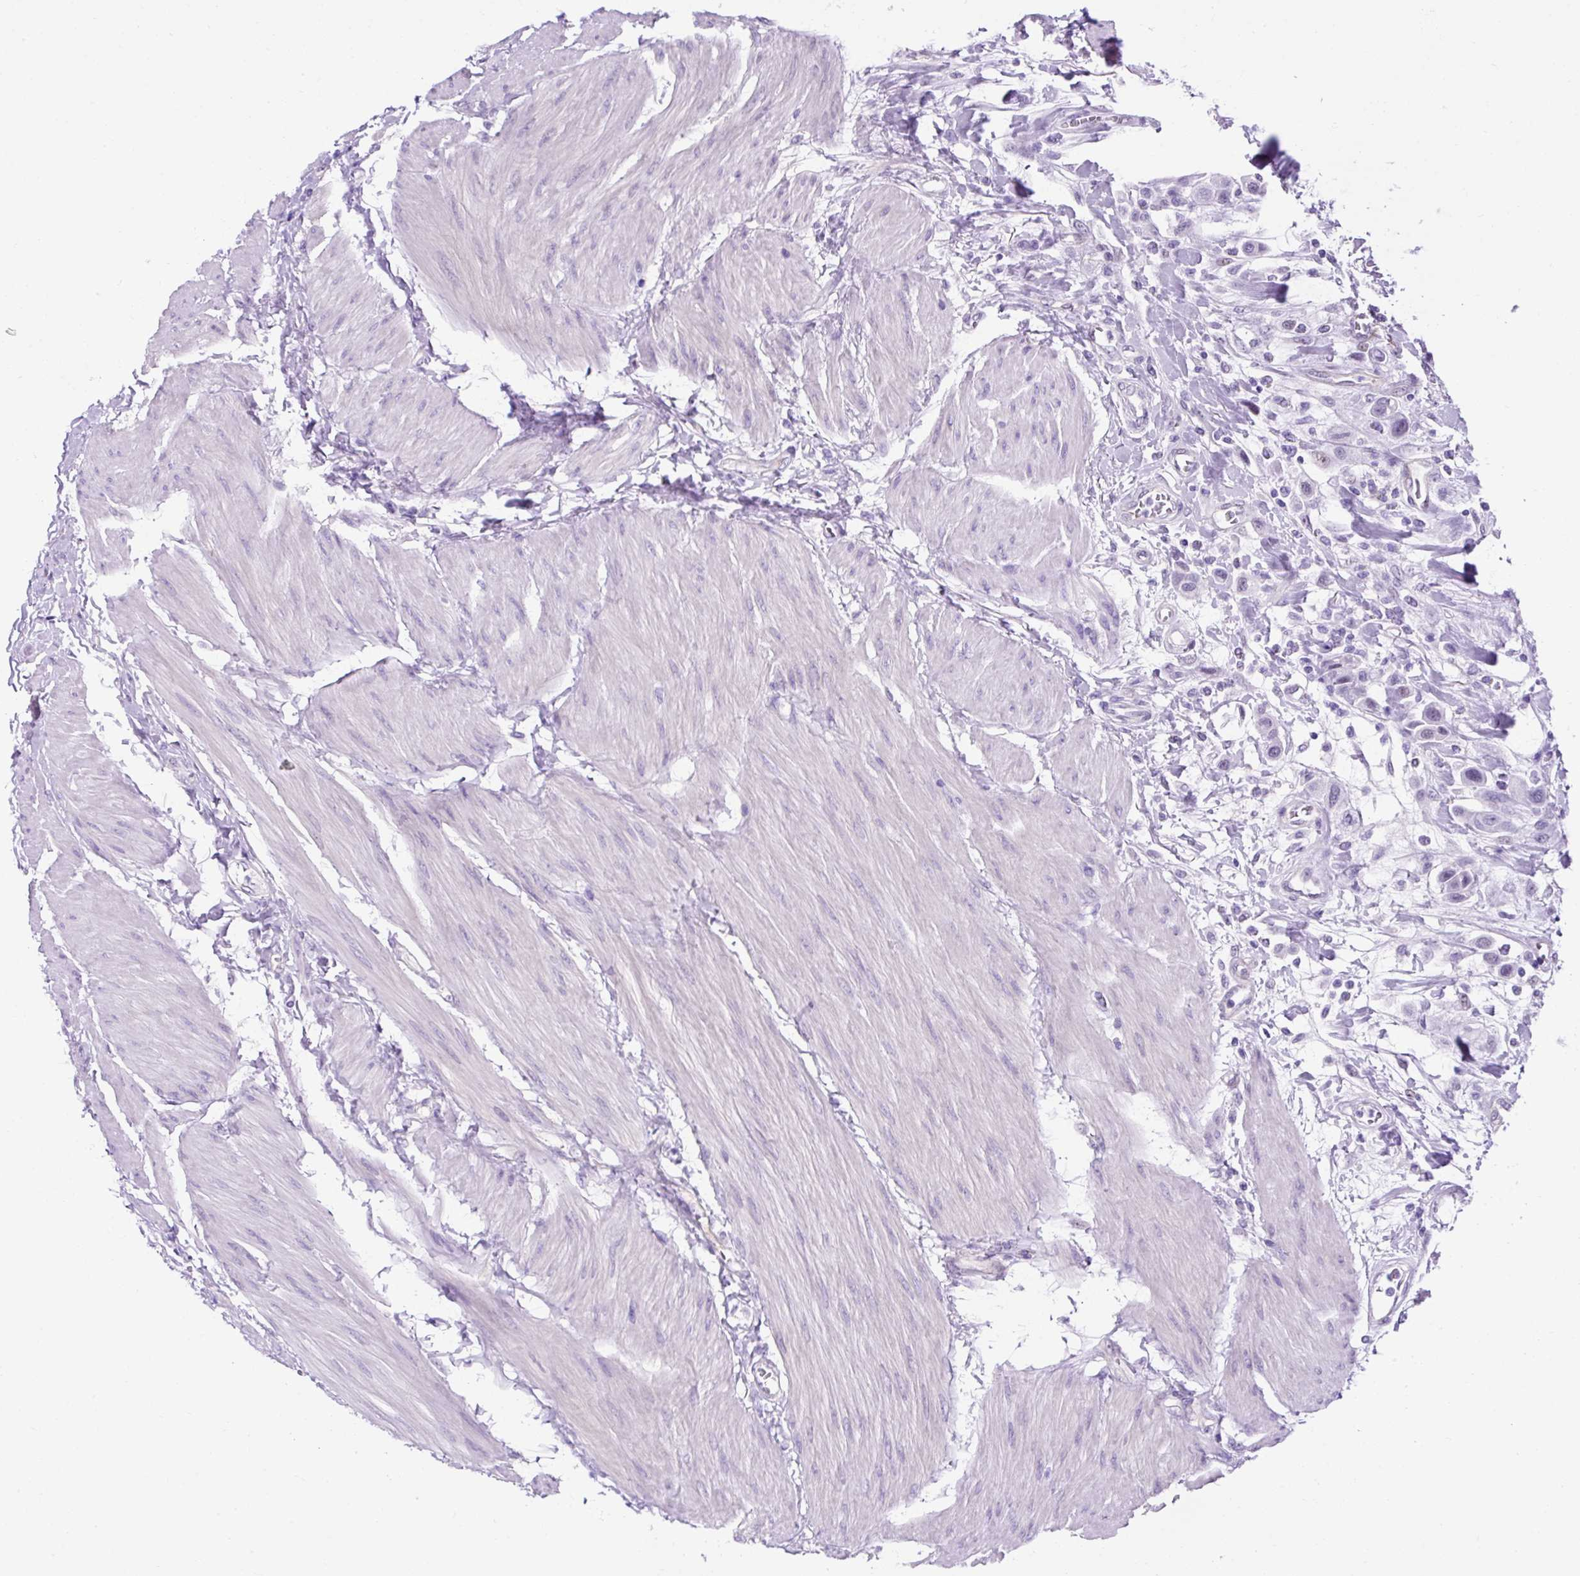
{"staining": {"intensity": "negative", "quantity": "none", "location": "none"}, "tissue": "urothelial cancer", "cell_type": "Tumor cells", "image_type": "cancer", "snomed": [{"axis": "morphology", "description": "Urothelial carcinoma, High grade"}, {"axis": "topography", "description": "Urinary bladder"}], "caption": "IHC histopathology image of human urothelial cancer stained for a protein (brown), which shows no positivity in tumor cells.", "gene": "KRT12", "patient": {"sex": "male", "age": 50}}